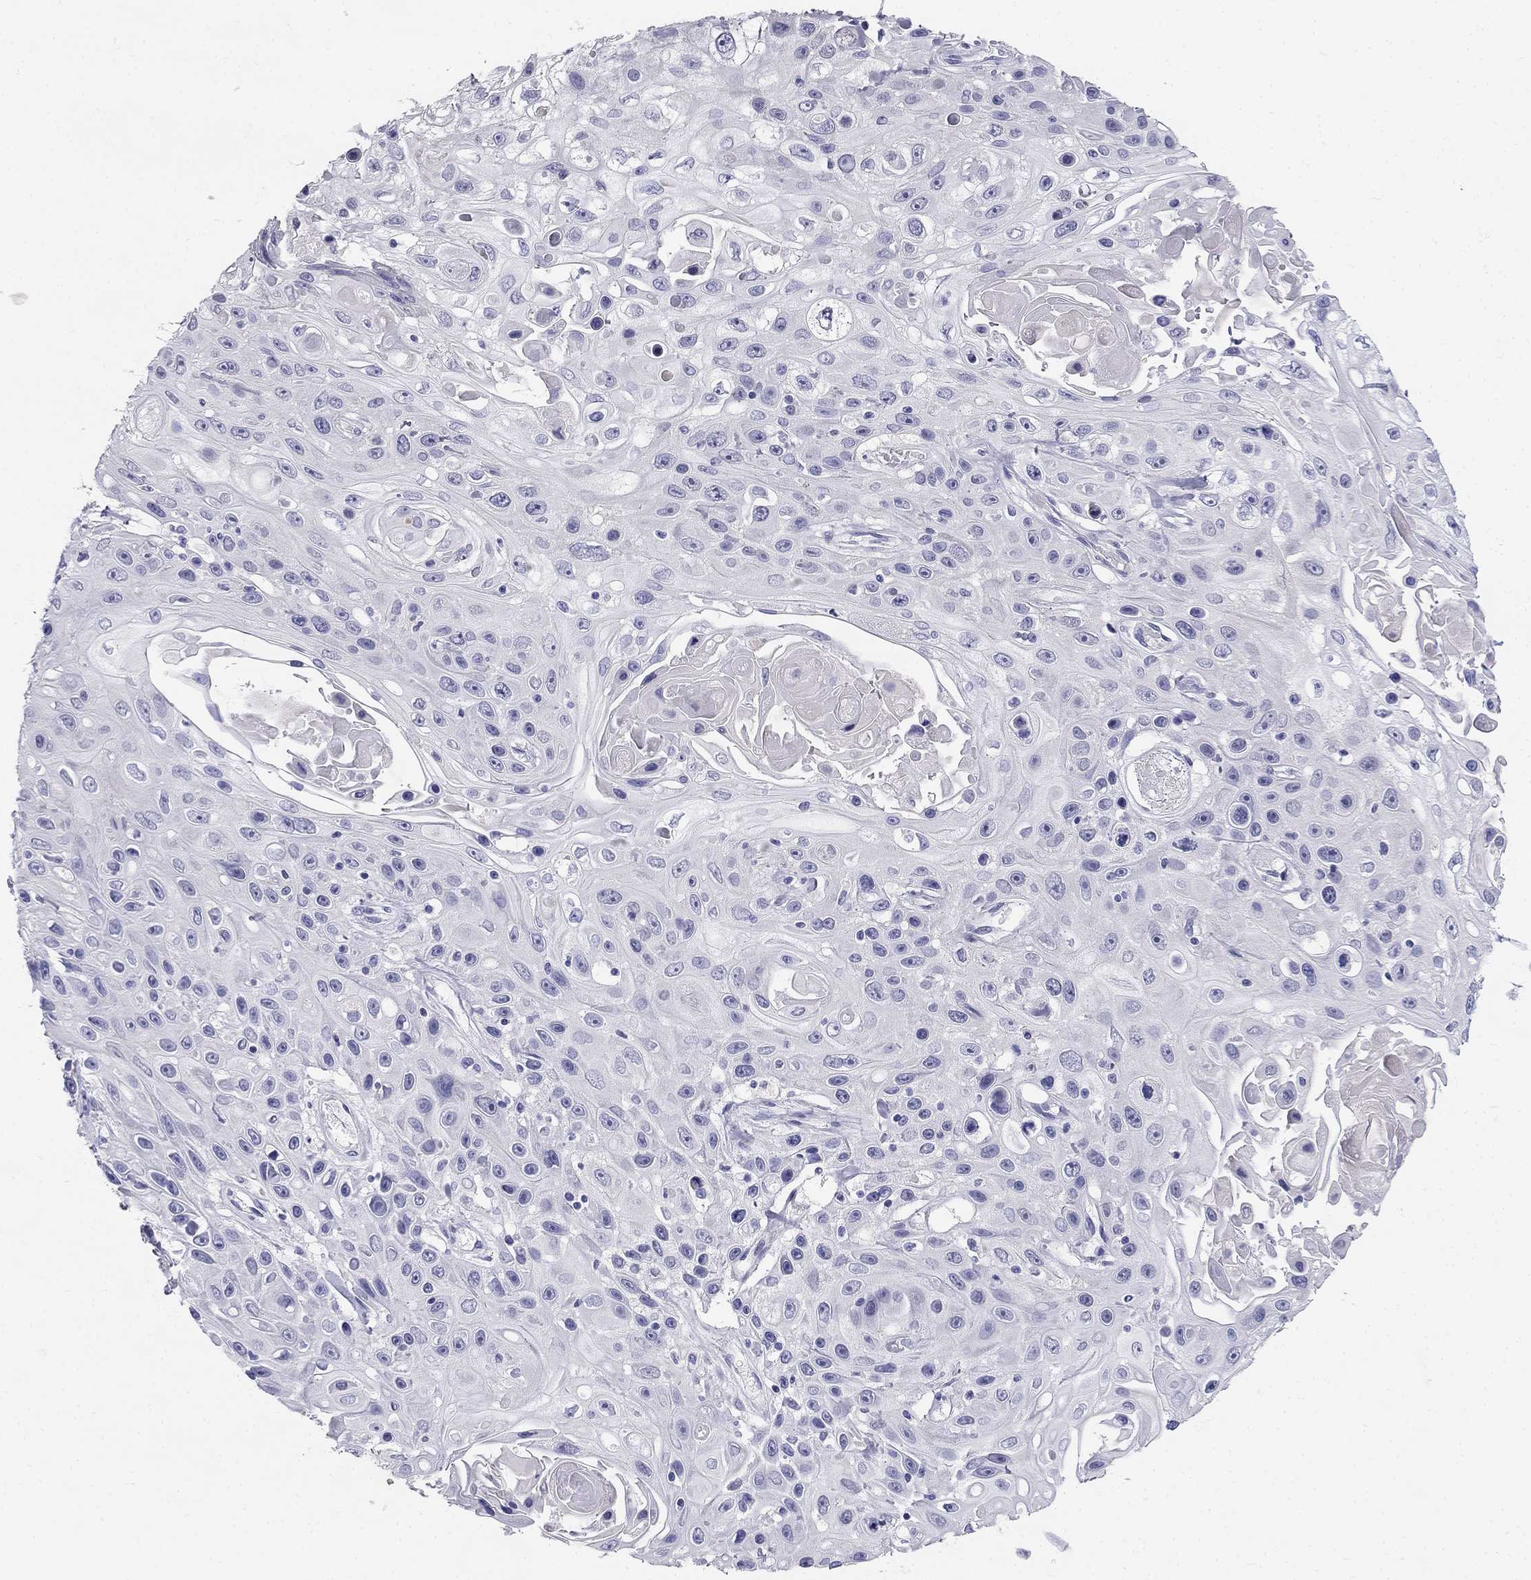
{"staining": {"intensity": "negative", "quantity": "none", "location": "none"}, "tissue": "skin cancer", "cell_type": "Tumor cells", "image_type": "cancer", "snomed": [{"axis": "morphology", "description": "Squamous cell carcinoma, NOS"}, {"axis": "topography", "description": "Skin"}], "caption": "An image of squamous cell carcinoma (skin) stained for a protein reveals no brown staining in tumor cells.", "gene": "RFLNA", "patient": {"sex": "male", "age": 82}}